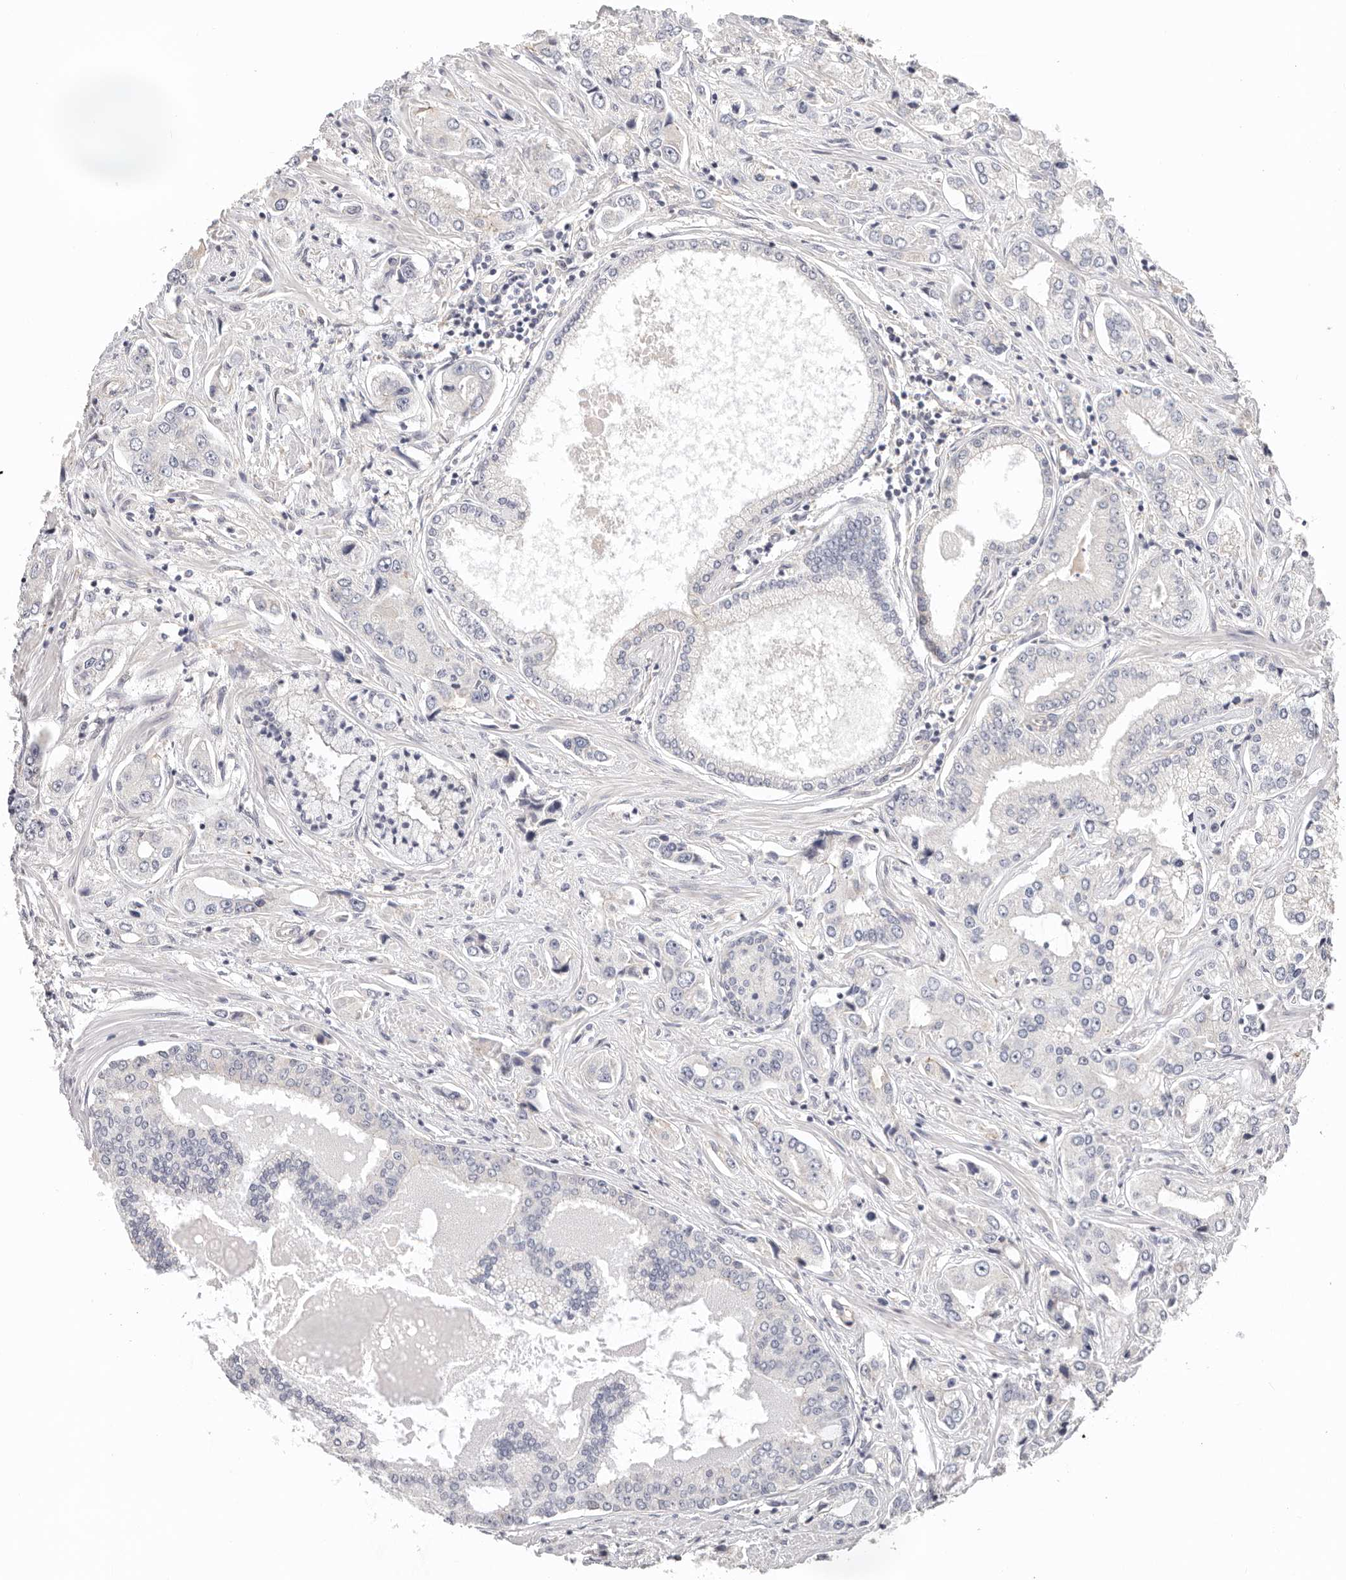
{"staining": {"intensity": "negative", "quantity": "none", "location": "none"}, "tissue": "prostate cancer", "cell_type": "Tumor cells", "image_type": "cancer", "snomed": [{"axis": "morphology", "description": "Adenocarcinoma, High grade"}, {"axis": "topography", "description": "Prostate"}], "caption": "A high-resolution micrograph shows immunohistochemistry (IHC) staining of high-grade adenocarcinoma (prostate), which exhibits no significant expression in tumor cells.", "gene": "AFDN", "patient": {"sex": "male", "age": 66}}